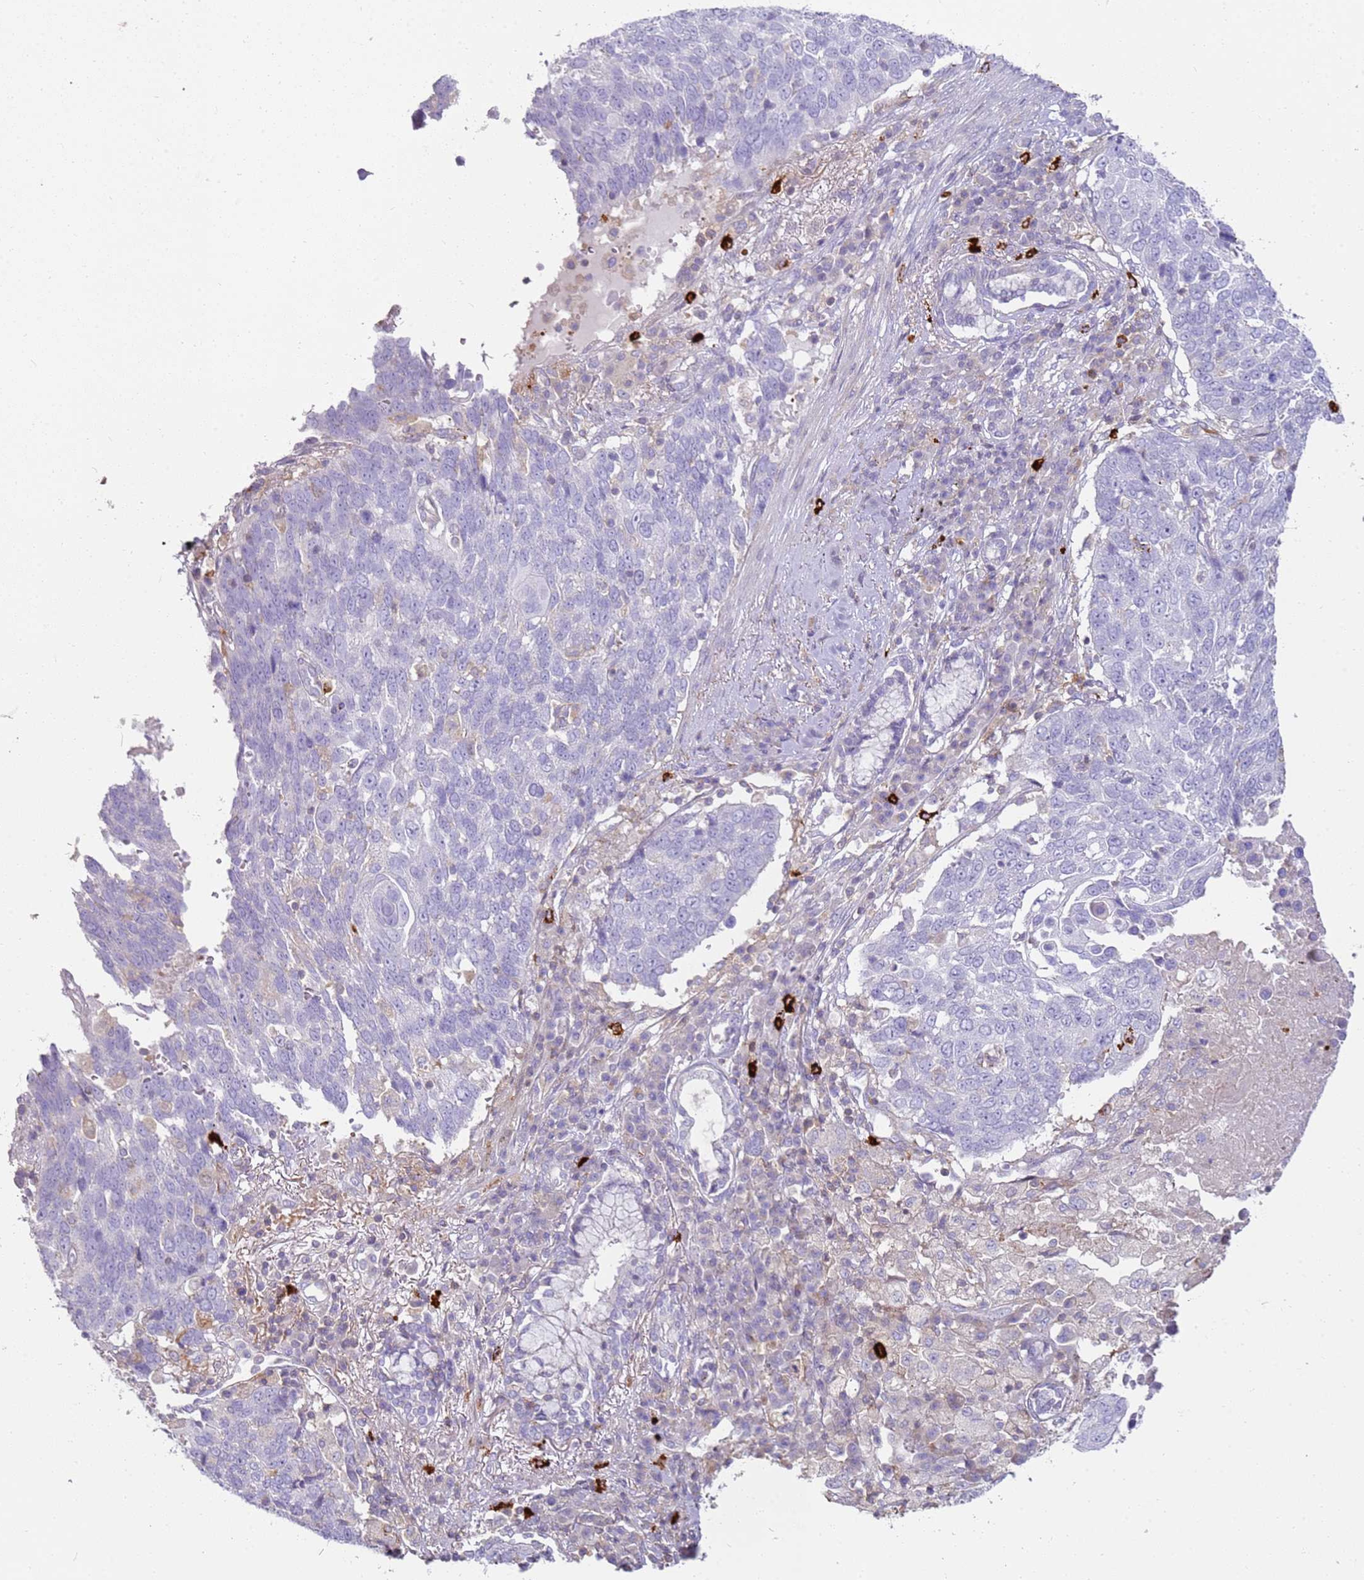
{"staining": {"intensity": "negative", "quantity": "none", "location": "none"}, "tissue": "lung cancer", "cell_type": "Tumor cells", "image_type": "cancer", "snomed": [{"axis": "morphology", "description": "Squamous cell carcinoma, NOS"}, {"axis": "topography", "description": "Lung"}], "caption": "Tumor cells show no significant positivity in squamous cell carcinoma (lung). The staining was performed using DAB (3,3'-diaminobenzidine) to visualize the protein expression in brown, while the nuclei were stained in blue with hematoxylin (Magnification: 20x).", "gene": "FPR1", "patient": {"sex": "male", "age": 66}}